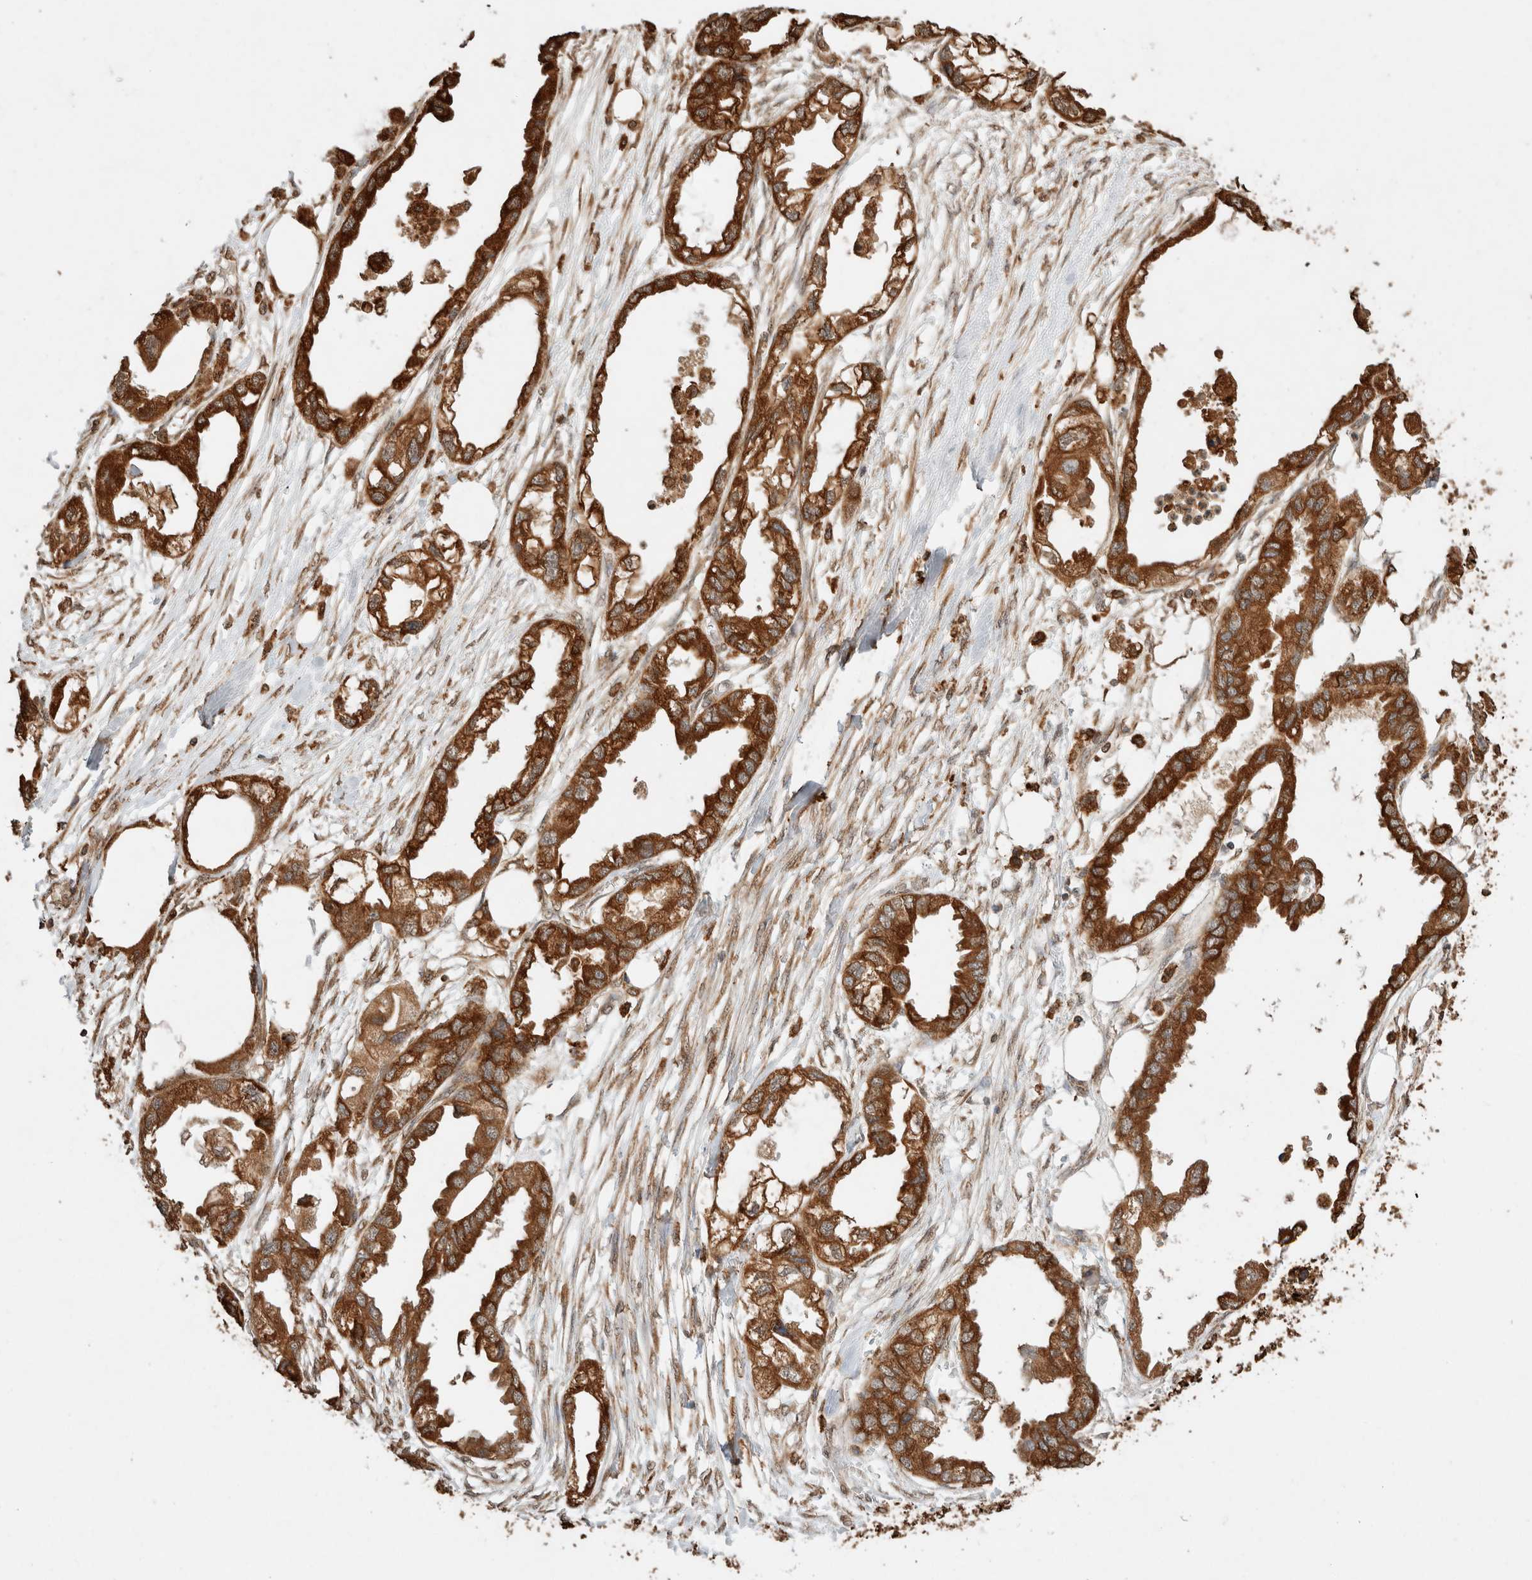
{"staining": {"intensity": "strong", "quantity": ">75%", "location": "cytoplasmic/membranous"}, "tissue": "endometrial cancer", "cell_type": "Tumor cells", "image_type": "cancer", "snomed": [{"axis": "morphology", "description": "Adenocarcinoma, NOS"}, {"axis": "morphology", "description": "Adenocarcinoma, metastatic, NOS"}, {"axis": "topography", "description": "Adipose tissue"}, {"axis": "topography", "description": "Endometrium"}], "caption": "Immunohistochemistry (IHC) of endometrial cancer (metastatic adenocarcinoma) displays high levels of strong cytoplasmic/membranous staining in about >75% of tumor cells.", "gene": "ERAP1", "patient": {"sex": "female", "age": 67}}